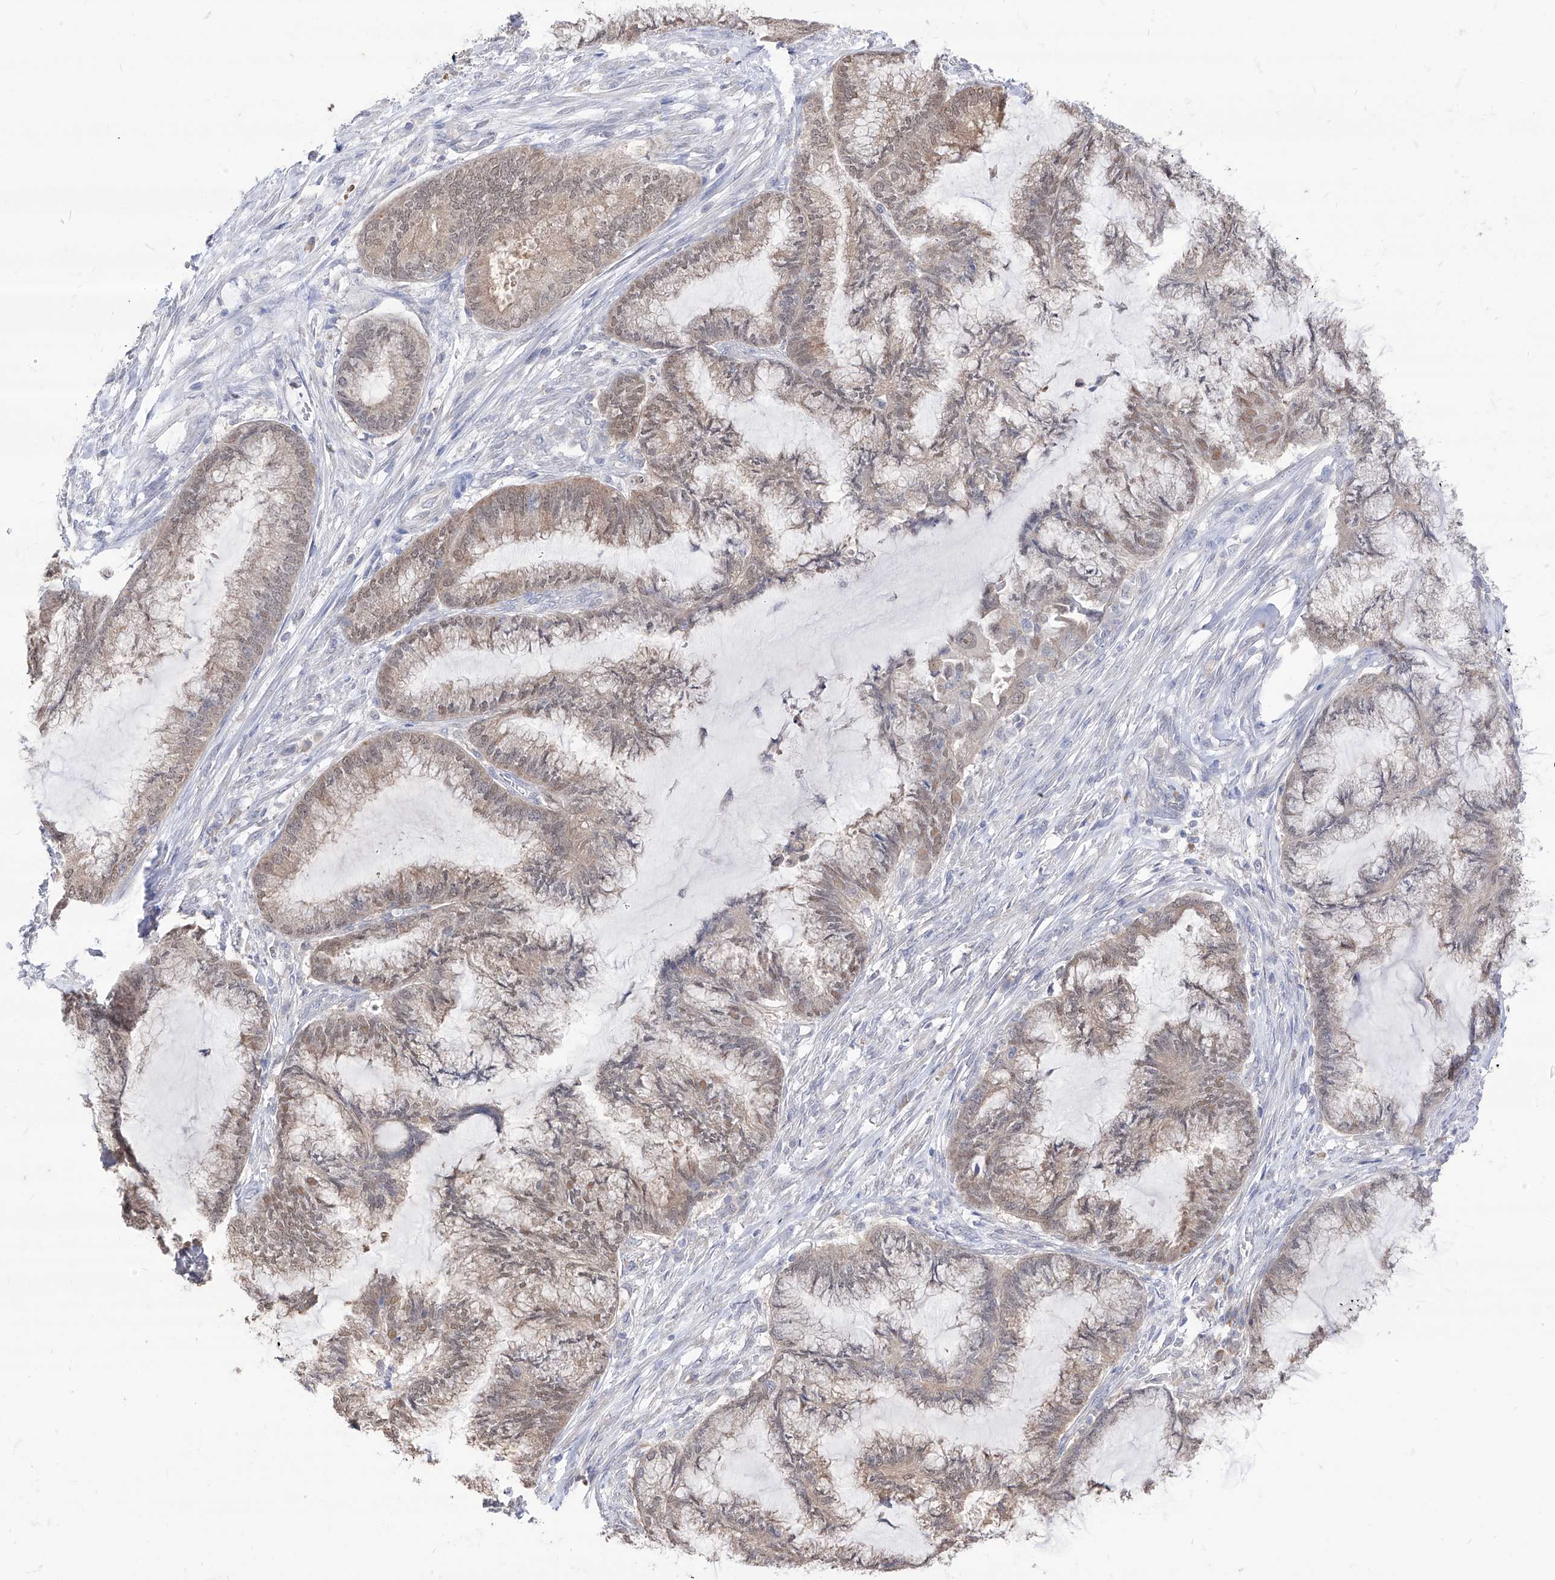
{"staining": {"intensity": "weak", "quantity": ">75%", "location": "cytoplasmic/membranous,nuclear"}, "tissue": "endometrial cancer", "cell_type": "Tumor cells", "image_type": "cancer", "snomed": [{"axis": "morphology", "description": "Adenocarcinoma, NOS"}, {"axis": "topography", "description": "Endometrium"}], "caption": "A low amount of weak cytoplasmic/membranous and nuclear expression is seen in approximately >75% of tumor cells in endometrial cancer tissue. (DAB (3,3'-diaminobenzidine) = brown stain, brightfield microscopy at high magnification).", "gene": "BROX", "patient": {"sex": "female", "age": 86}}